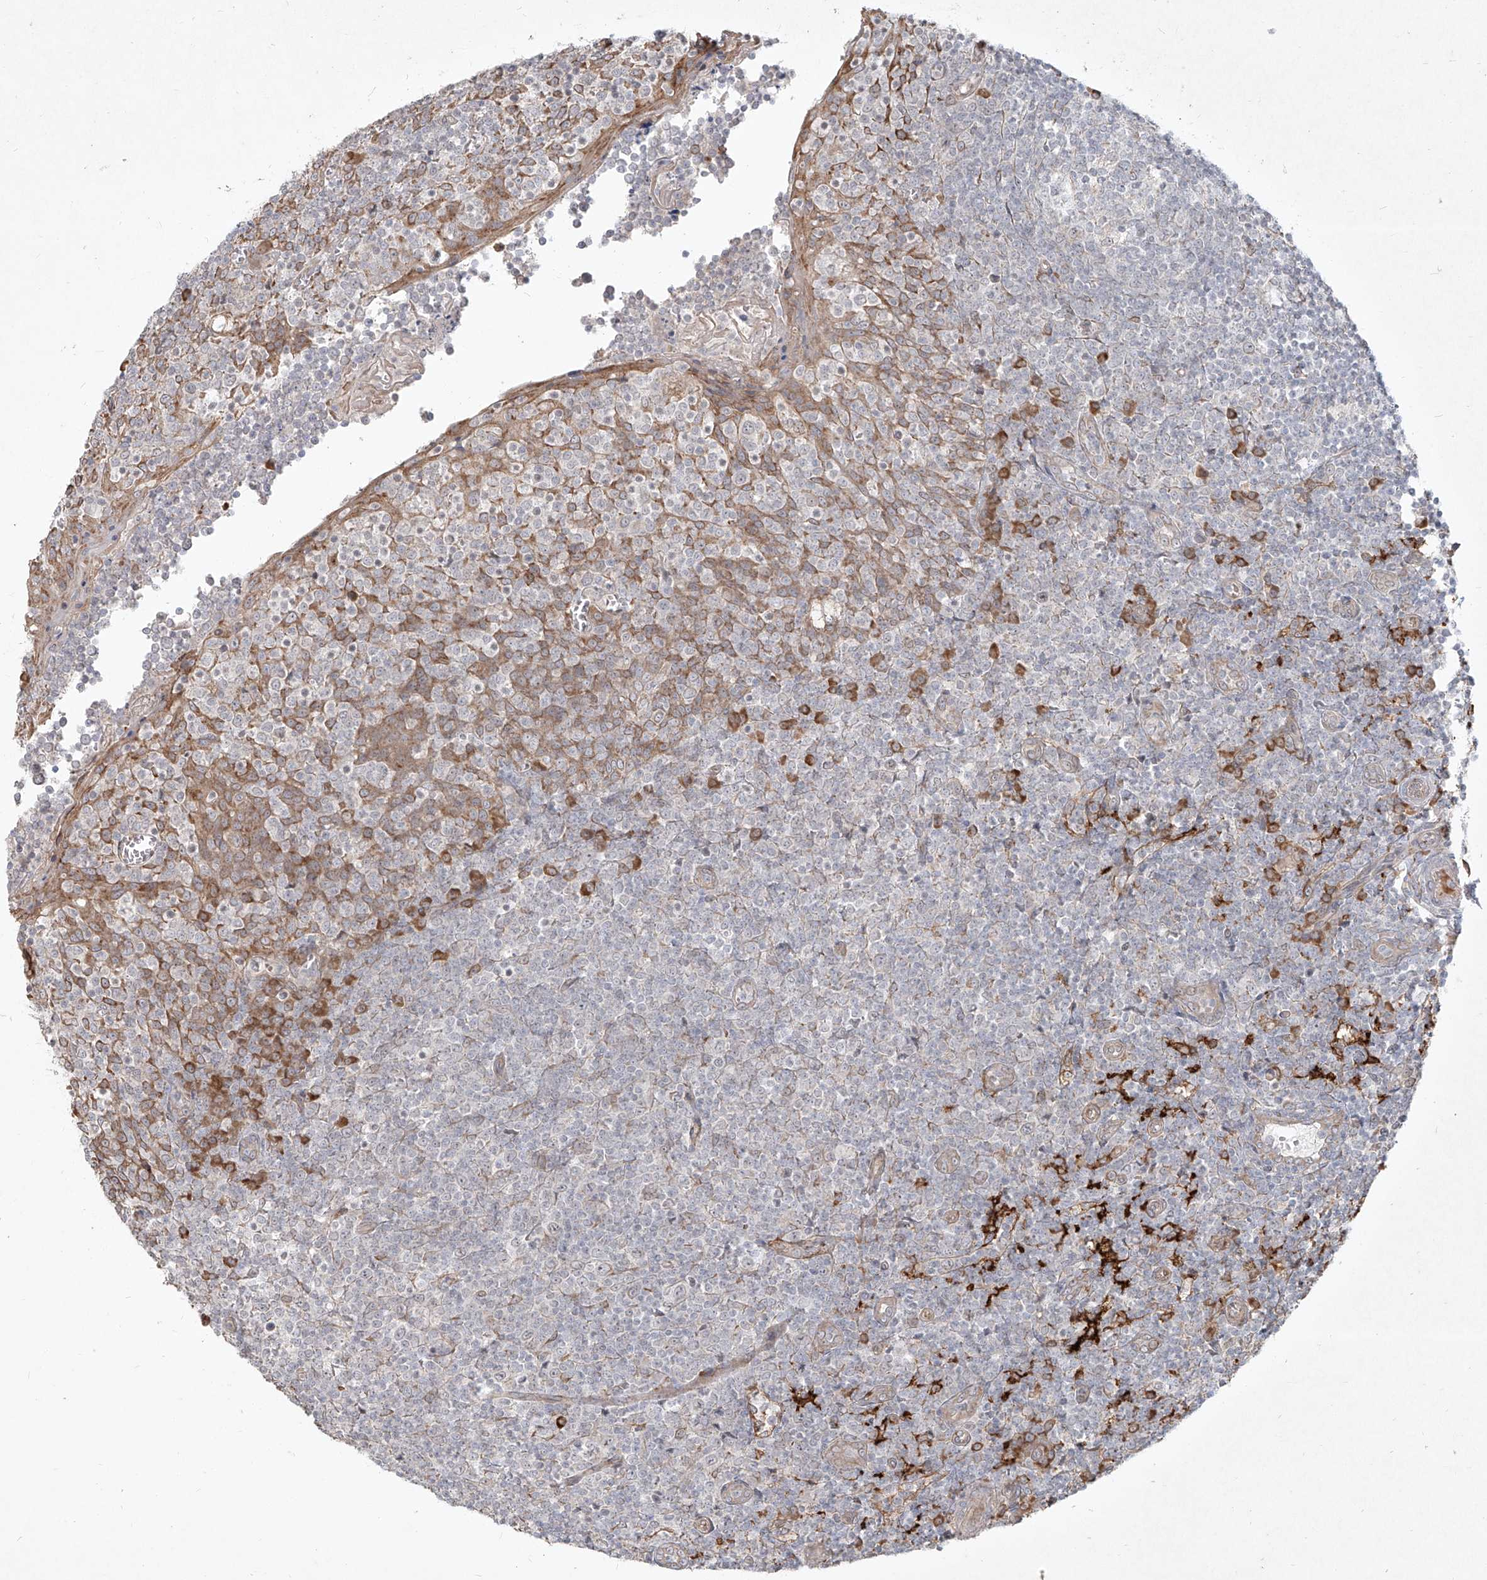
{"staining": {"intensity": "negative", "quantity": "none", "location": "none"}, "tissue": "tonsil", "cell_type": "Germinal center cells", "image_type": "normal", "snomed": [{"axis": "morphology", "description": "Normal tissue, NOS"}, {"axis": "topography", "description": "Tonsil"}], "caption": "IHC histopathology image of benign tonsil: human tonsil stained with DAB reveals no significant protein positivity in germinal center cells. (Immunohistochemistry, brightfield microscopy, high magnification).", "gene": "CD209", "patient": {"sex": "female", "age": 19}}